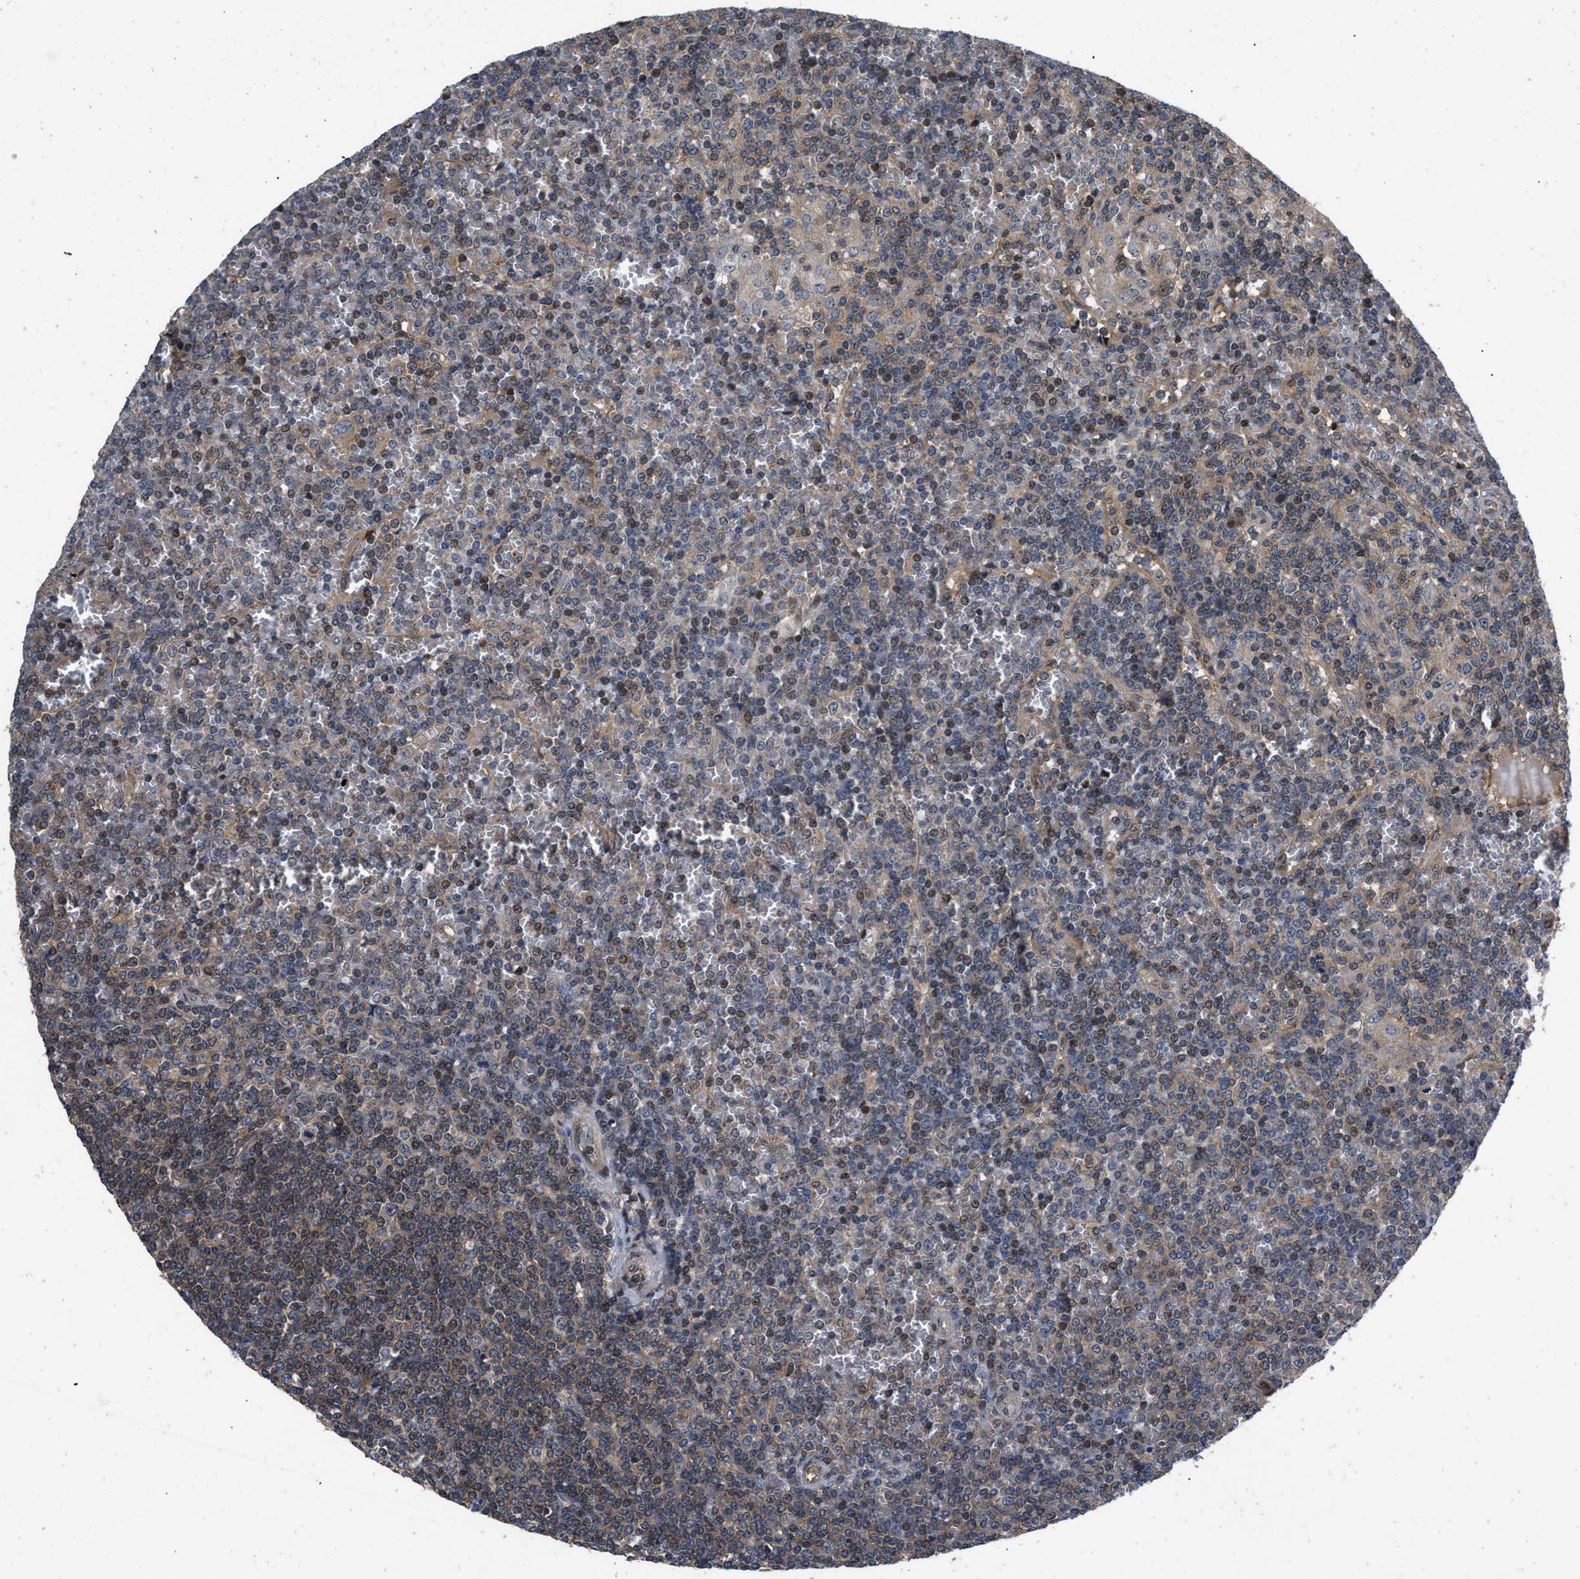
{"staining": {"intensity": "weak", "quantity": "25%-75%", "location": "cytoplasmic/membranous"}, "tissue": "lymphoma", "cell_type": "Tumor cells", "image_type": "cancer", "snomed": [{"axis": "morphology", "description": "Malignant lymphoma, non-Hodgkin's type, Low grade"}, {"axis": "topography", "description": "Spleen"}], "caption": "A low amount of weak cytoplasmic/membranous staining is present in about 25%-75% of tumor cells in malignant lymphoma, non-Hodgkin's type (low-grade) tissue. Nuclei are stained in blue.", "gene": "PRDM14", "patient": {"sex": "female", "age": 19}}